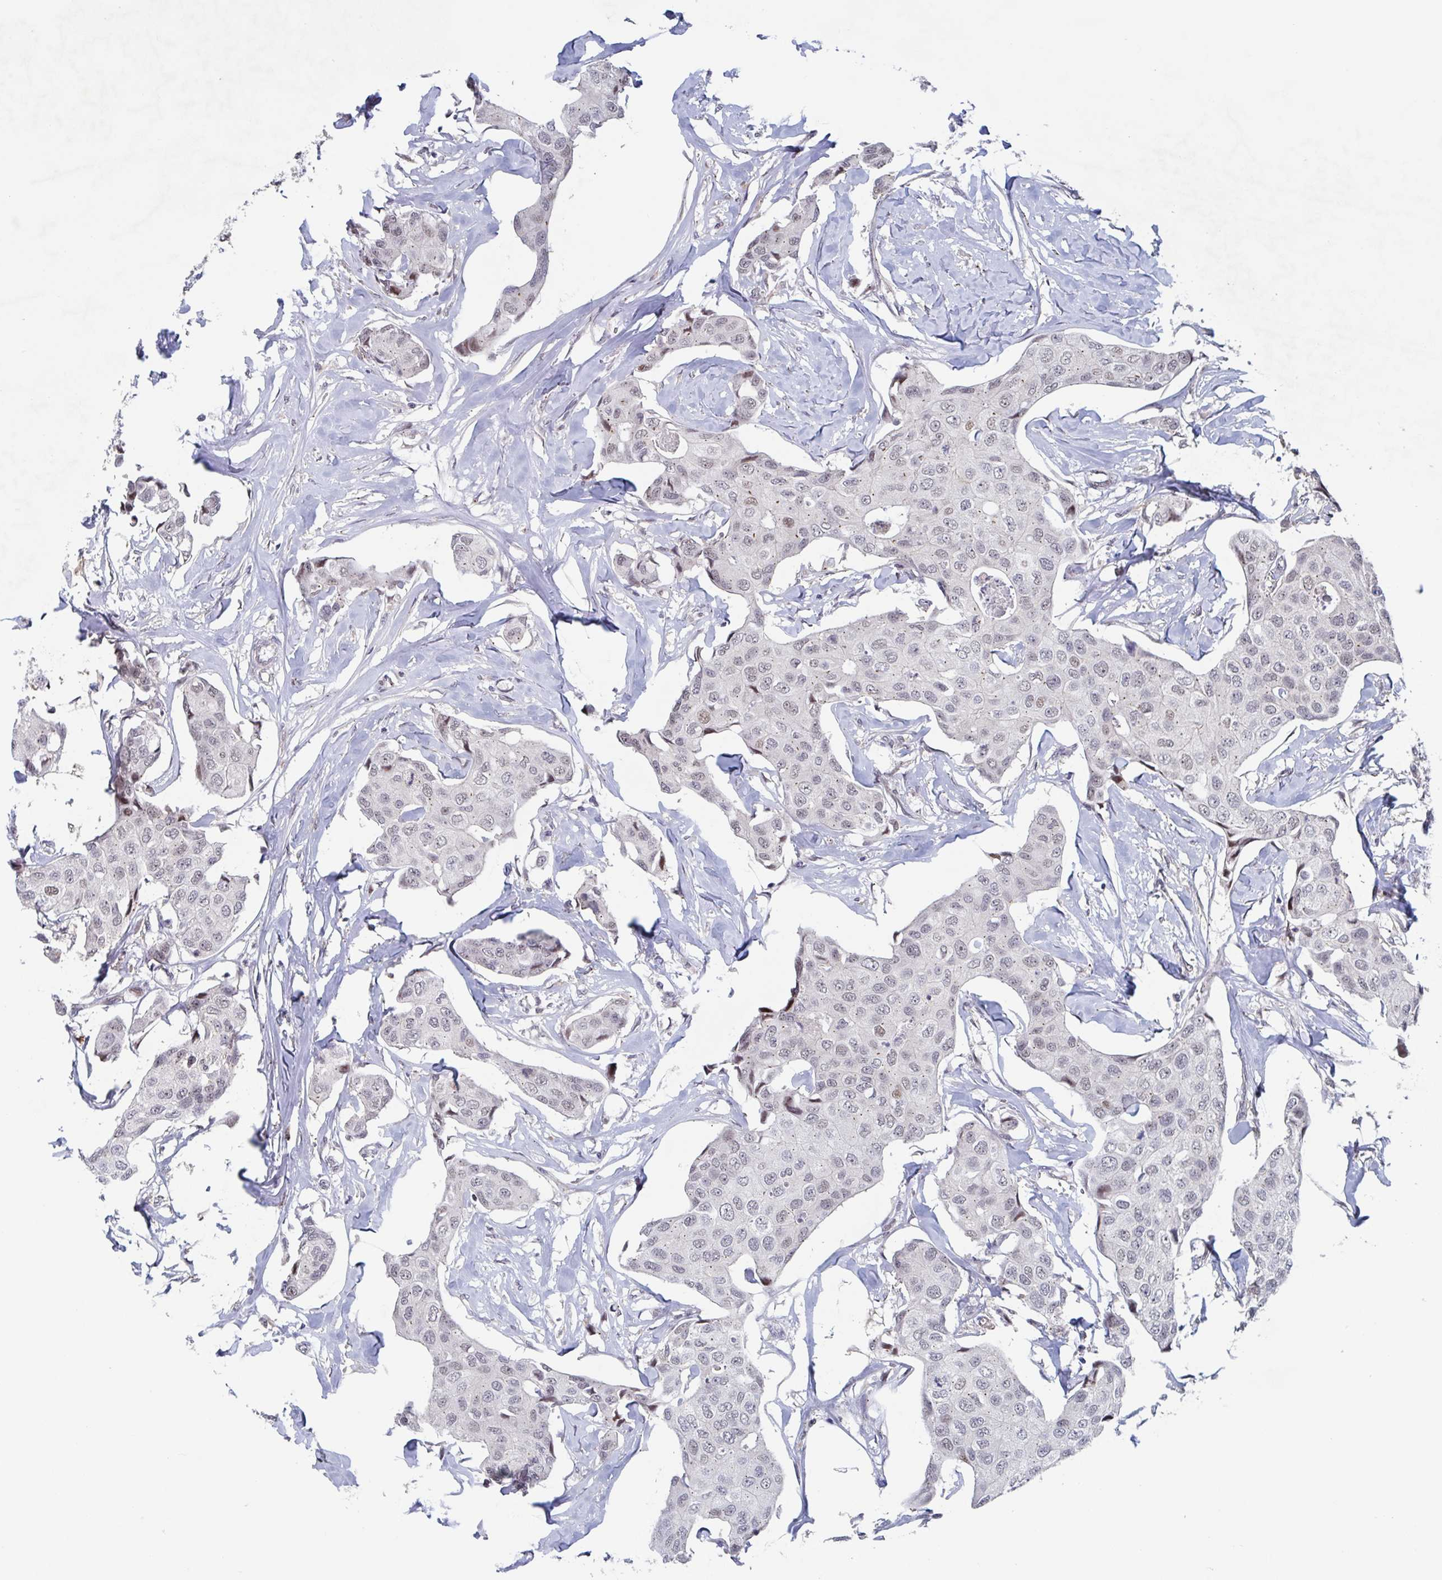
{"staining": {"intensity": "moderate", "quantity": "<25%", "location": "nuclear"}, "tissue": "breast cancer", "cell_type": "Tumor cells", "image_type": "cancer", "snomed": [{"axis": "morphology", "description": "Duct carcinoma"}, {"axis": "topography", "description": "Breast"}, {"axis": "topography", "description": "Lymph node"}], "caption": "Immunohistochemical staining of human breast cancer demonstrates low levels of moderate nuclear expression in approximately <25% of tumor cells.", "gene": "RNF212", "patient": {"sex": "female", "age": 80}}